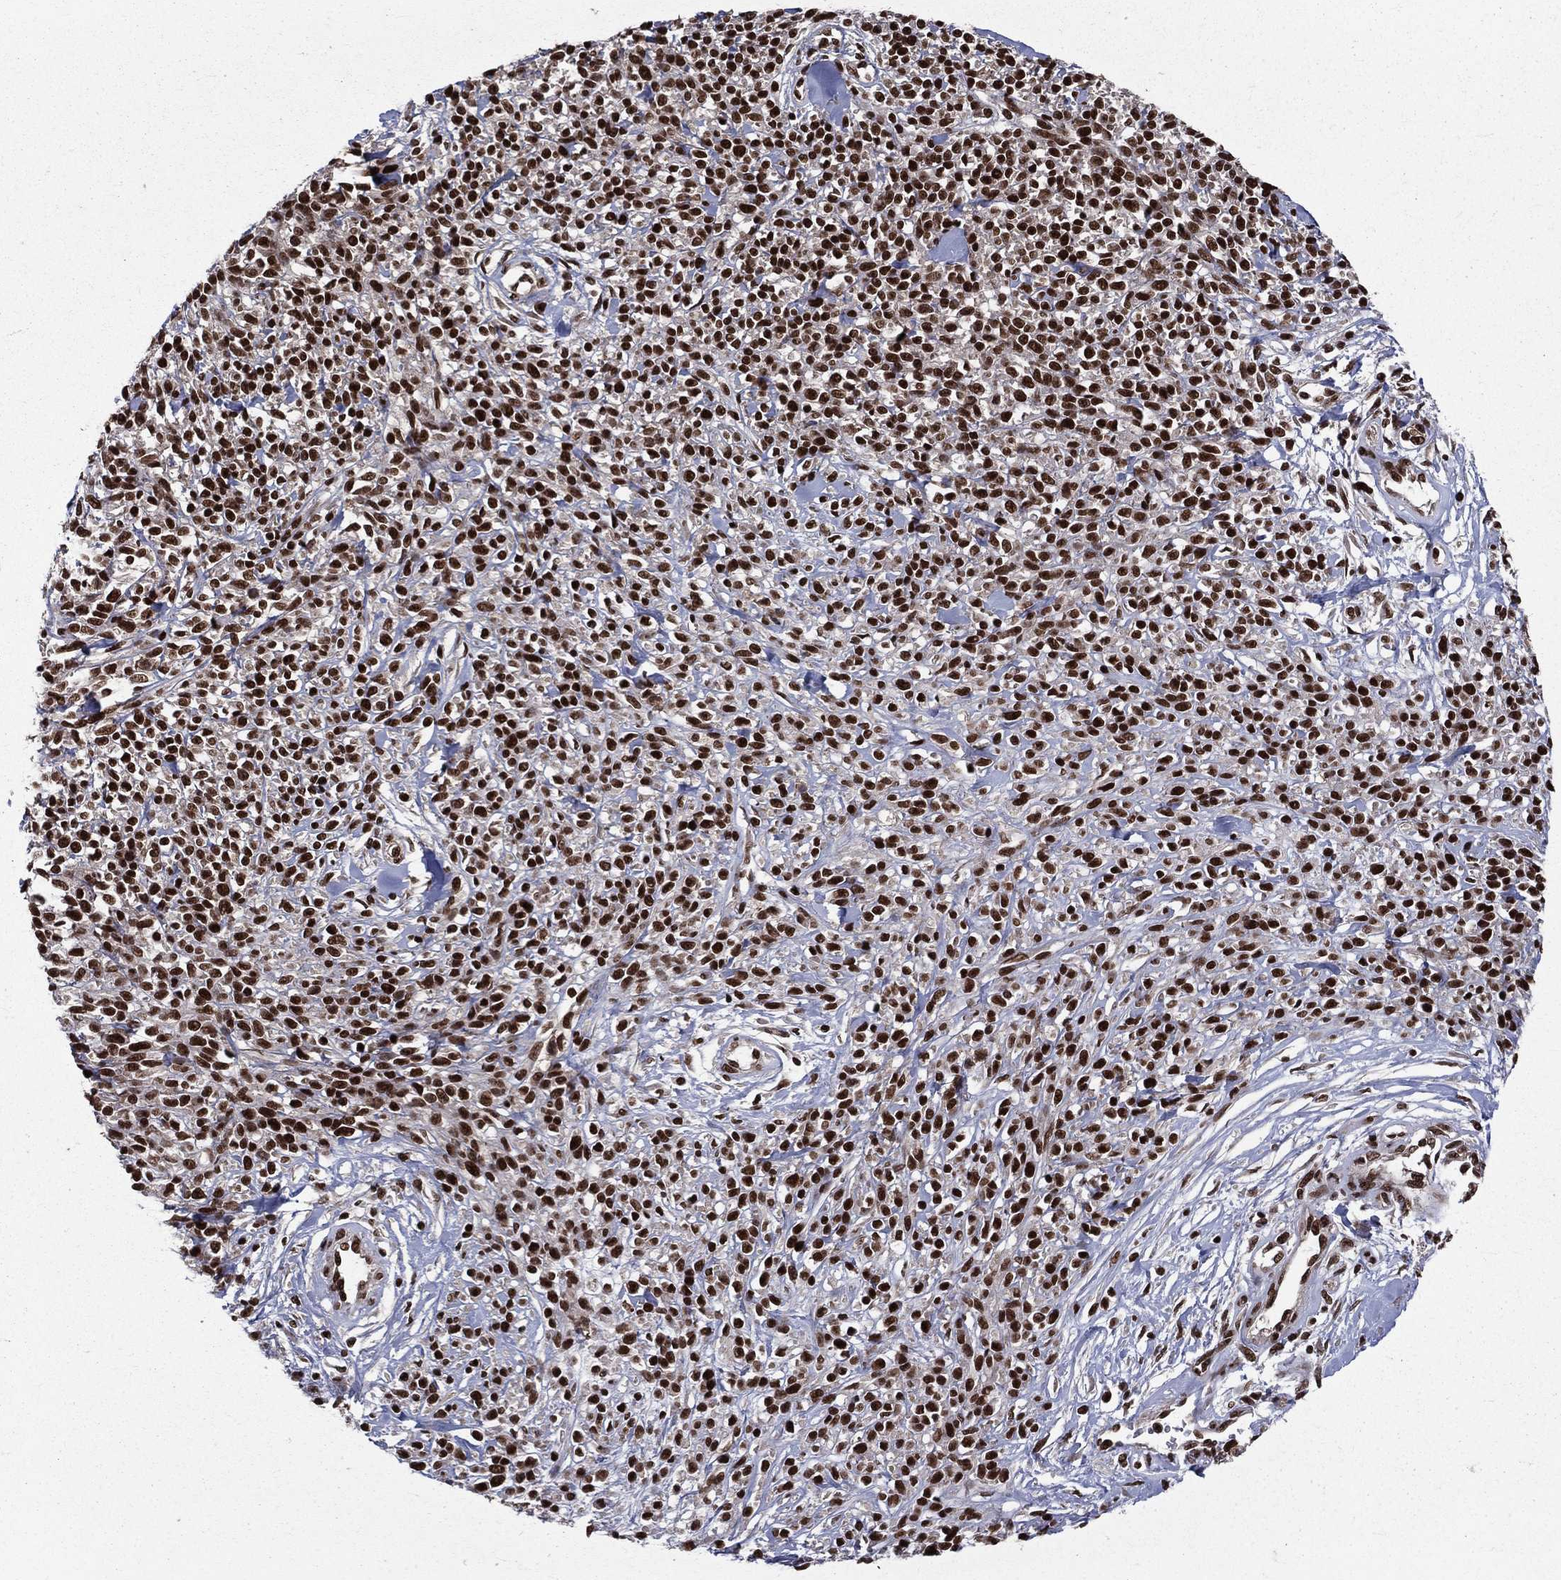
{"staining": {"intensity": "strong", "quantity": ">75%", "location": "nuclear"}, "tissue": "melanoma", "cell_type": "Tumor cells", "image_type": "cancer", "snomed": [{"axis": "morphology", "description": "Malignant melanoma, NOS"}, {"axis": "topography", "description": "Skin"}, {"axis": "topography", "description": "Skin of trunk"}], "caption": "Brown immunohistochemical staining in melanoma exhibits strong nuclear staining in approximately >75% of tumor cells.", "gene": "SMC3", "patient": {"sex": "male", "age": 74}}